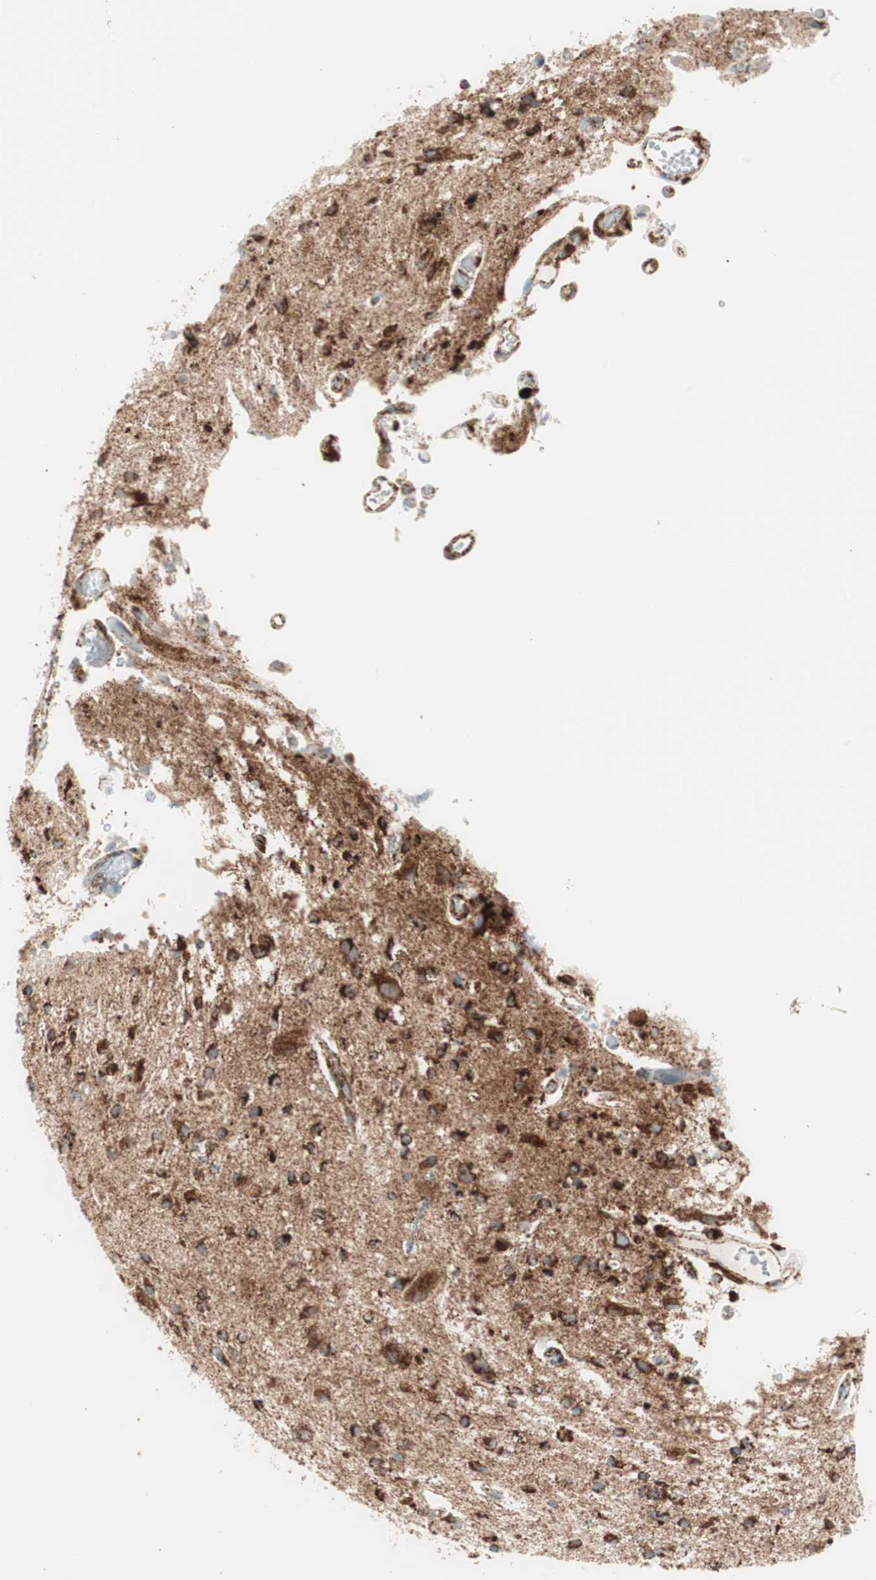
{"staining": {"intensity": "strong", "quantity": ">75%", "location": "cytoplasmic/membranous"}, "tissue": "glioma", "cell_type": "Tumor cells", "image_type": "cancer", "snomed": [{"axis": "morphology", "description": "Glioma, malignant, High grade"}, {"axis": "topography", "description": "Brain"}], "caption": "Immunohistochemical staining of high-grade glioma (malignant) demonstrates strong cytoplasmic/membranous protein positivity in about >75% of tumor cells. (Stains: DAB in brown, nuclei in blue, Microscopy: brightfield microscopy at high magnification).", "gene": "TOMM20", "patient": {"sex": "male", "age": 47}}